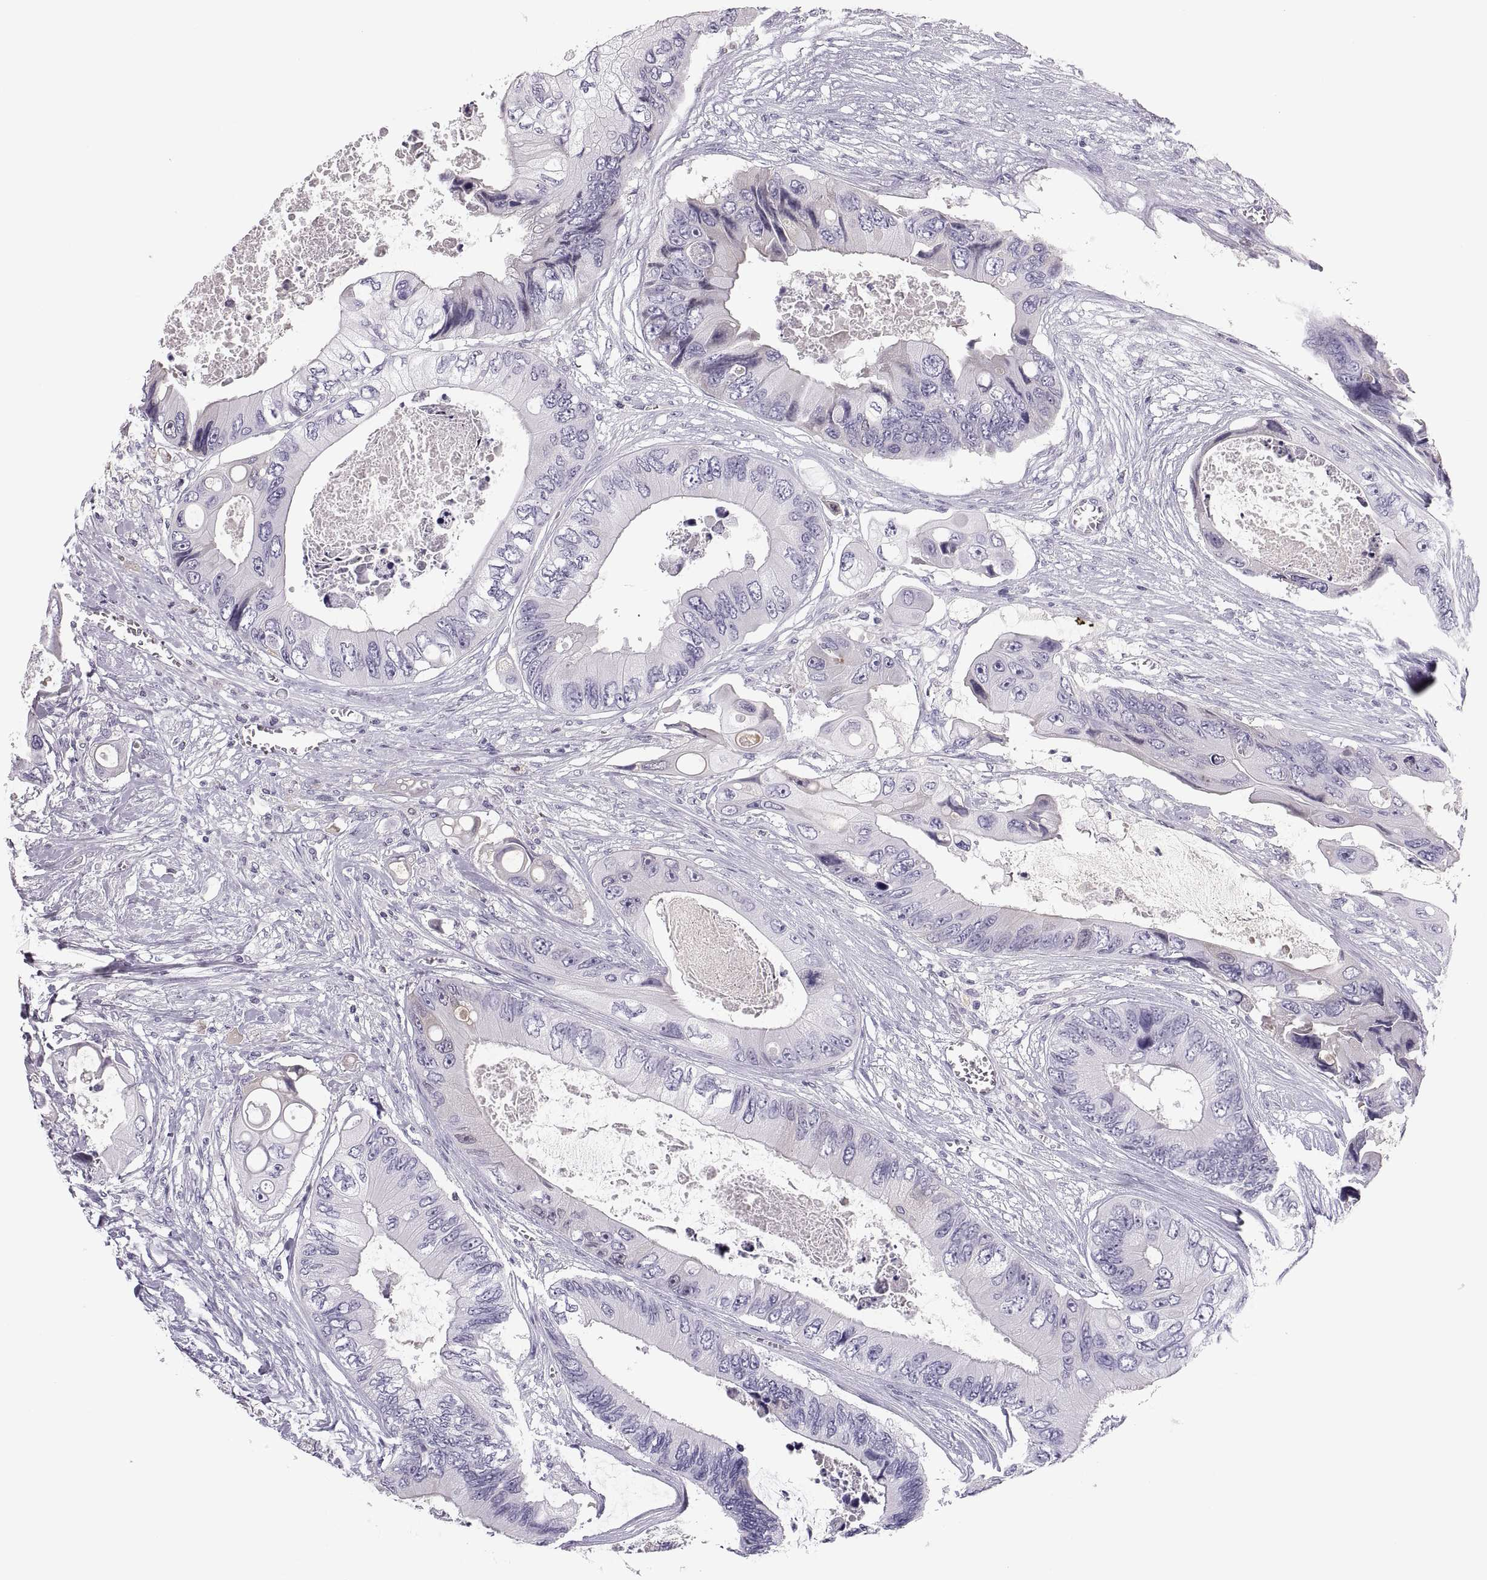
{"staining": {"intensity": "weak", "quantity": "<25%", "location": "cytoplasmic/membranous"}, "tissue": "colorectal cancer", "cell_type": "Tumor cells", "image_type": "cancer", "snomed": [{"axis": "morphology", "description": "Adenocarcinoma, NOS"}, {"axis": "topography", "description": "Rectum"}], "caption": "IHC photomicrograph of neoplastic tissue: colorectal adenocarcinoma stained with DAB (3,3'-diaminobenzidine) reveals no significant protein expression in tumor cells.", "gene": "MAGEB2", "patient": {"sex": "male", "age": 63}}